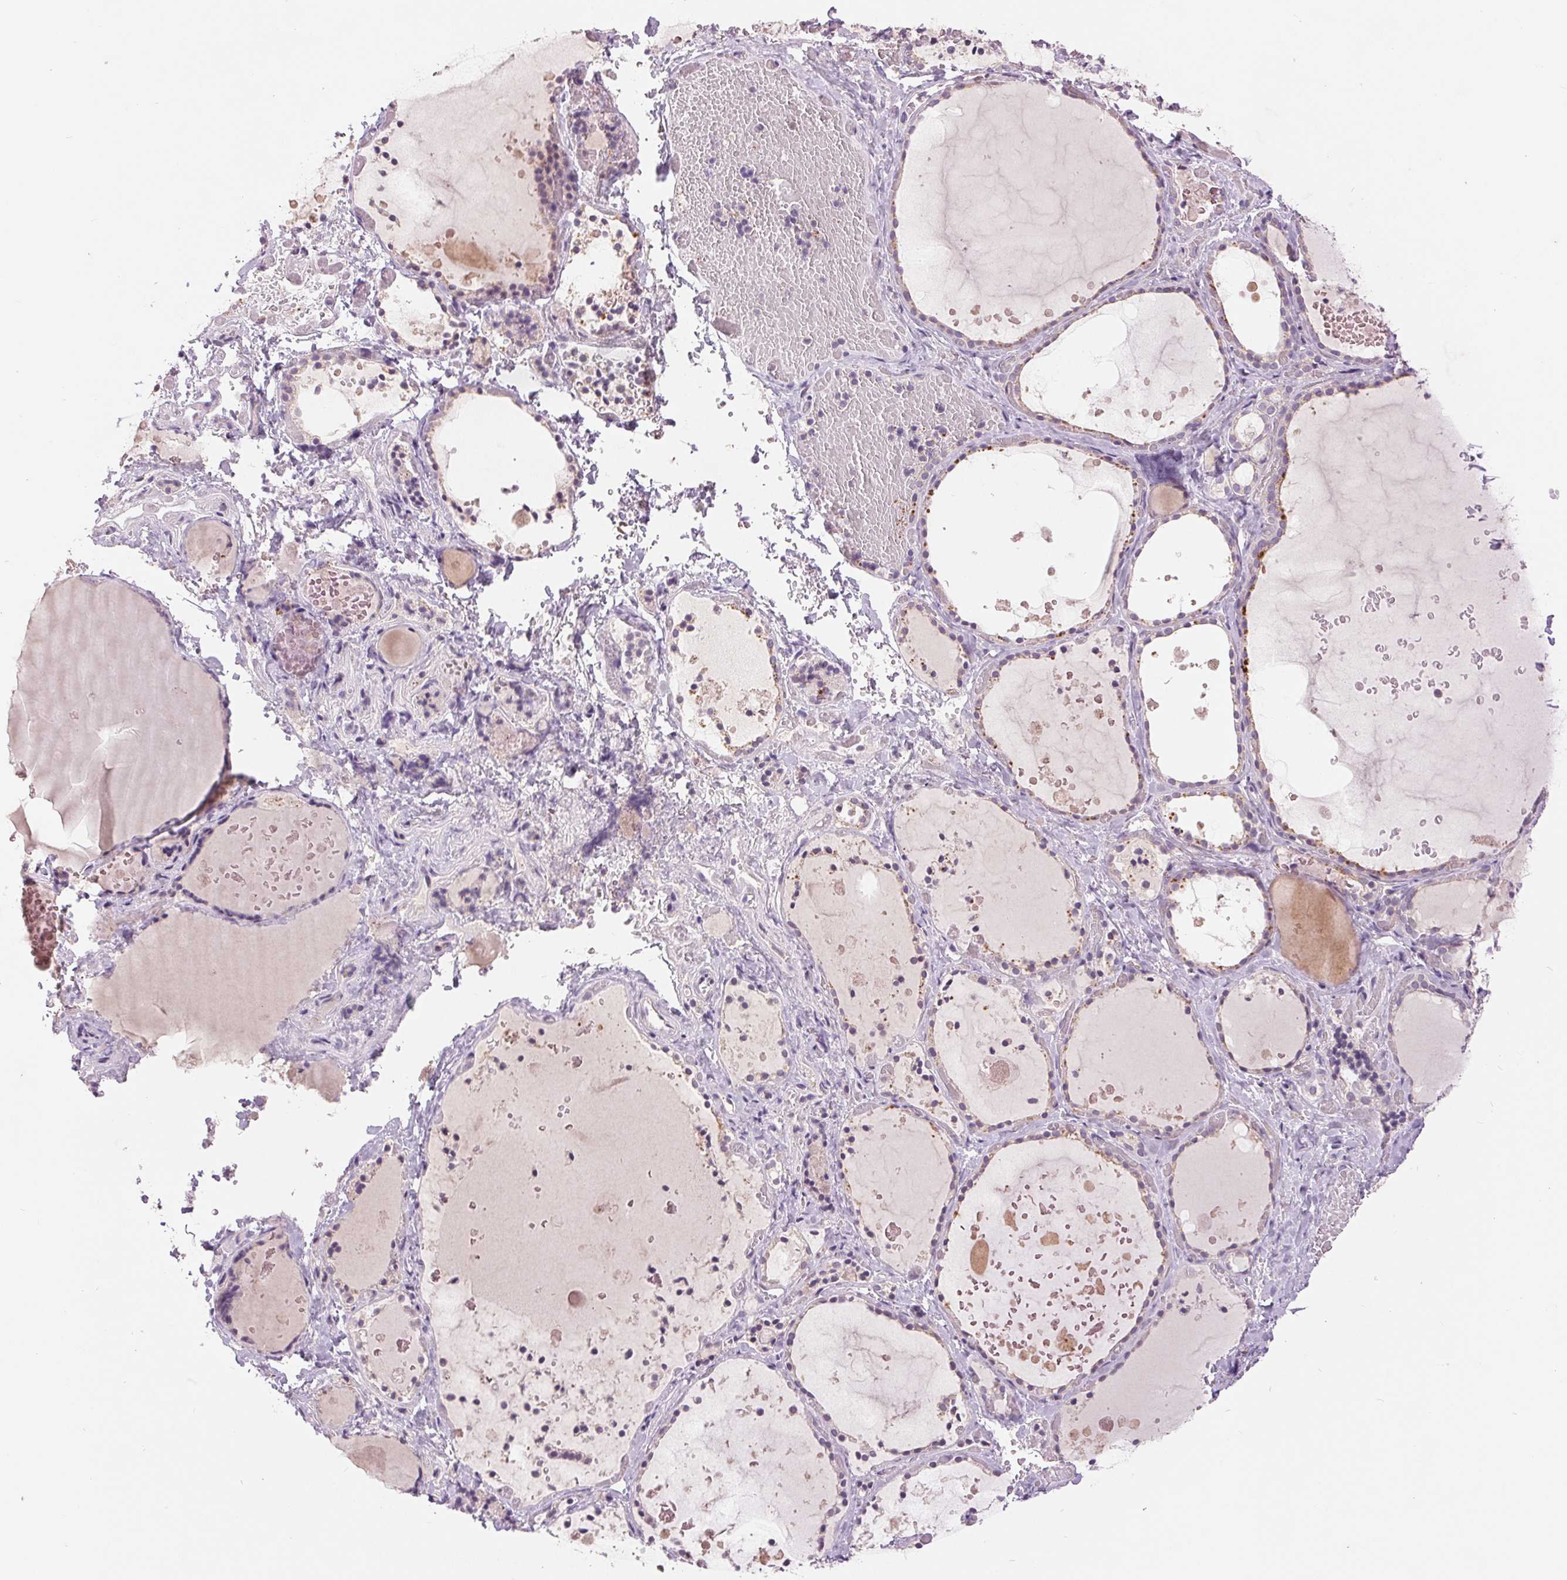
{"staining": {"intensity": "negative", "quantity": "none", "location": "none"}, "tissue": "thyroid gland", "cell_type": "Glandular cells", "image_type": "normal", "snomed": [{"axis": "morphology", "description": "Normal tissue, NOS"}, {"axis": "topography", "description": "Thyroid gland"}], "caption": "Image shows no significant protein positivity in glandular cells of unremarkable thyroid gland. (DAB immunohistochemistry (IHC), high magnification).", "gene": "FXYD4", "patient": {"sex": "female", "age": 56}}